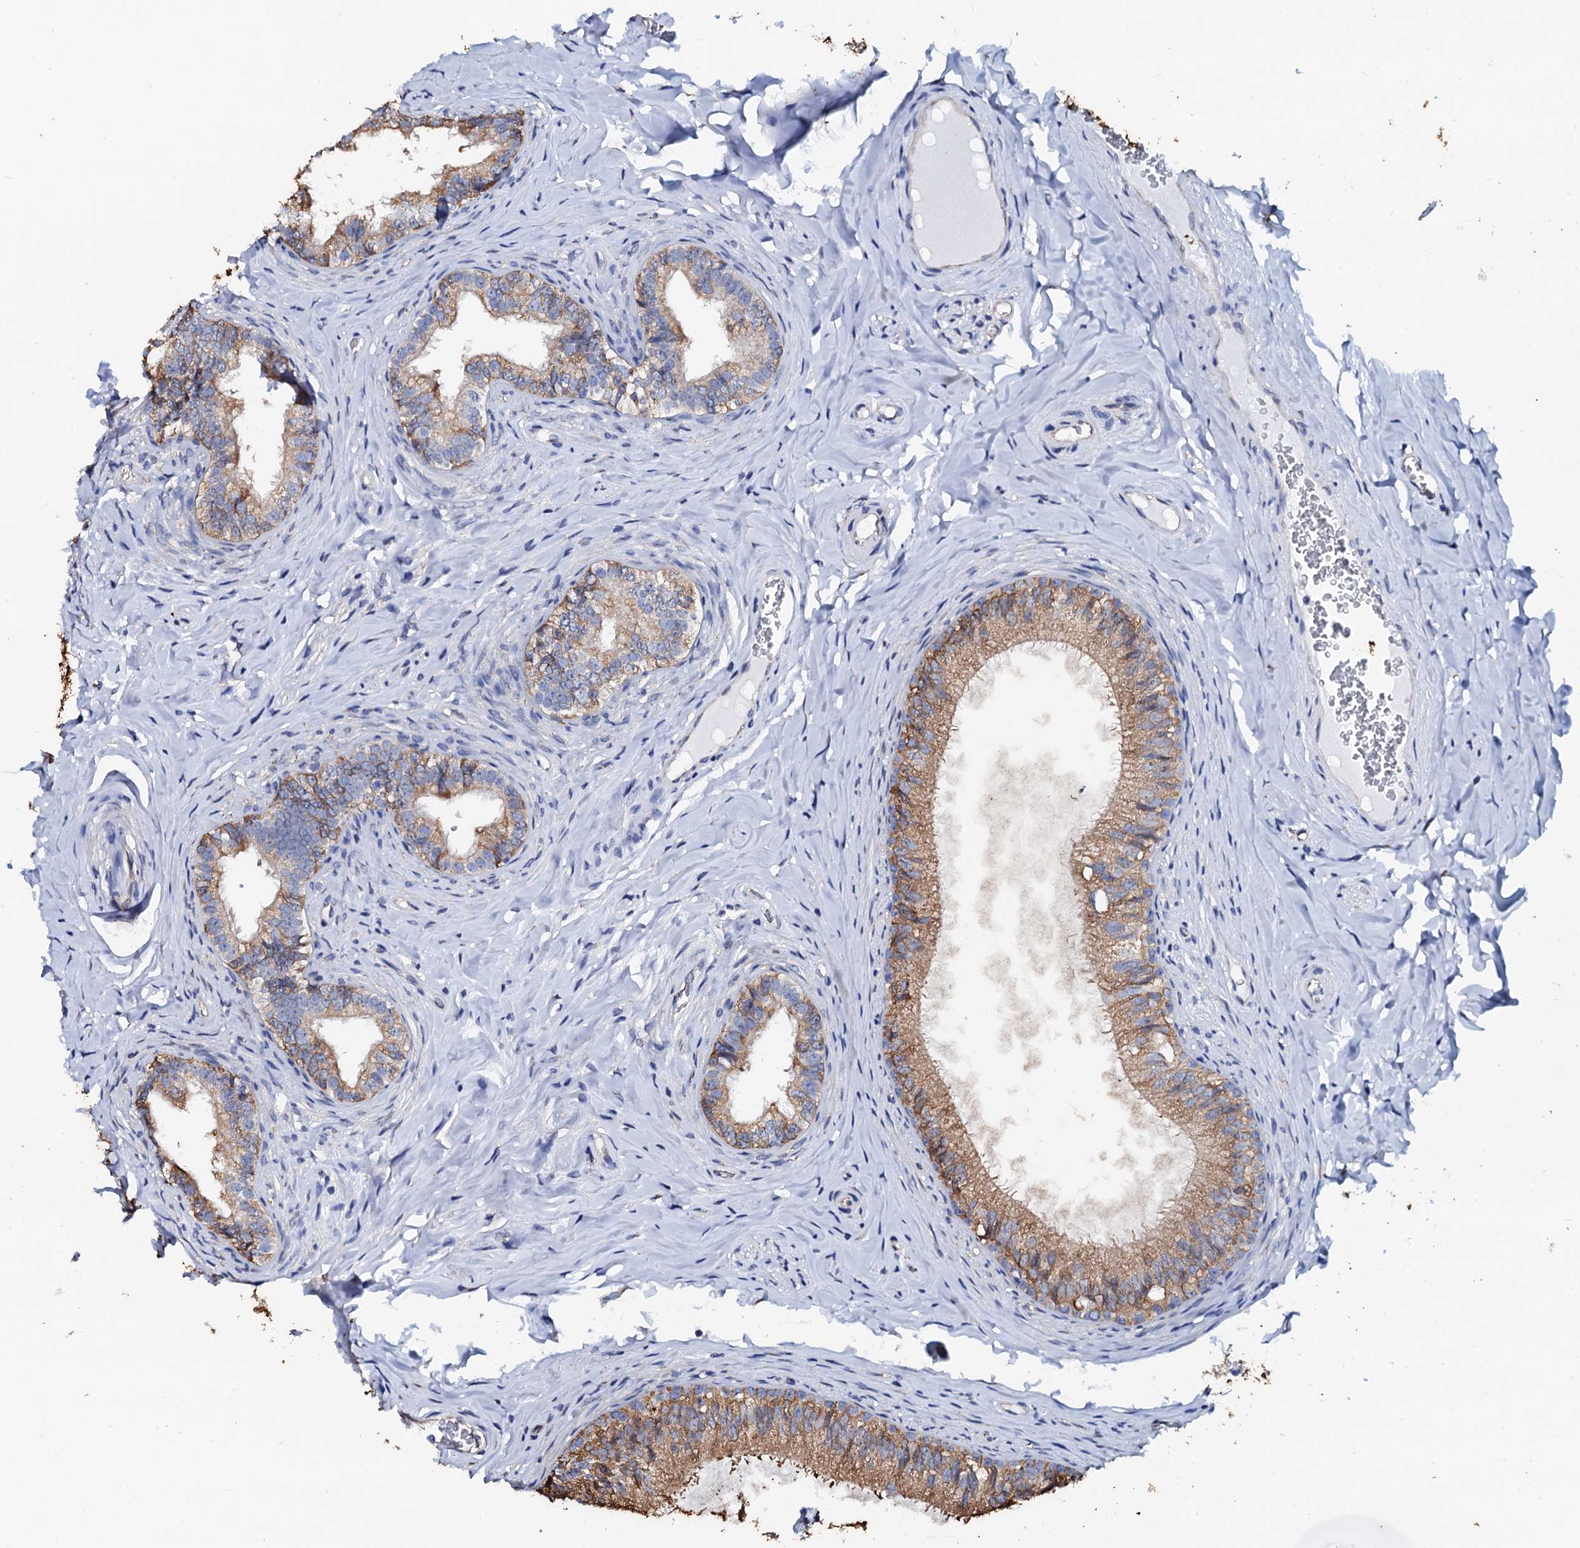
{"staining": {"intensity": "moderate", "quantity": "25%-75%", "location": "cytoplasmic/membranous"}, "tissue": "epididymis", "cell_type": "Glandular cells", "image_type": "normal", "snomed": [{"axis": "morphology", "description": "Normal tissue, NOS"}, {"axis": "topography", "description": "Epididymis"}], "caption": "Immunohistochemical staining of unremarkable epididymis displays 25%-75% levels of moderate cytoplasmic/membranous protein staining in about 25%-75% of glandular cells. (DAB IHC, brown staining for protein, blue staining for nuclei).", "gene": "AKAP3", "patient": {"sex": "male", "age": 34}}